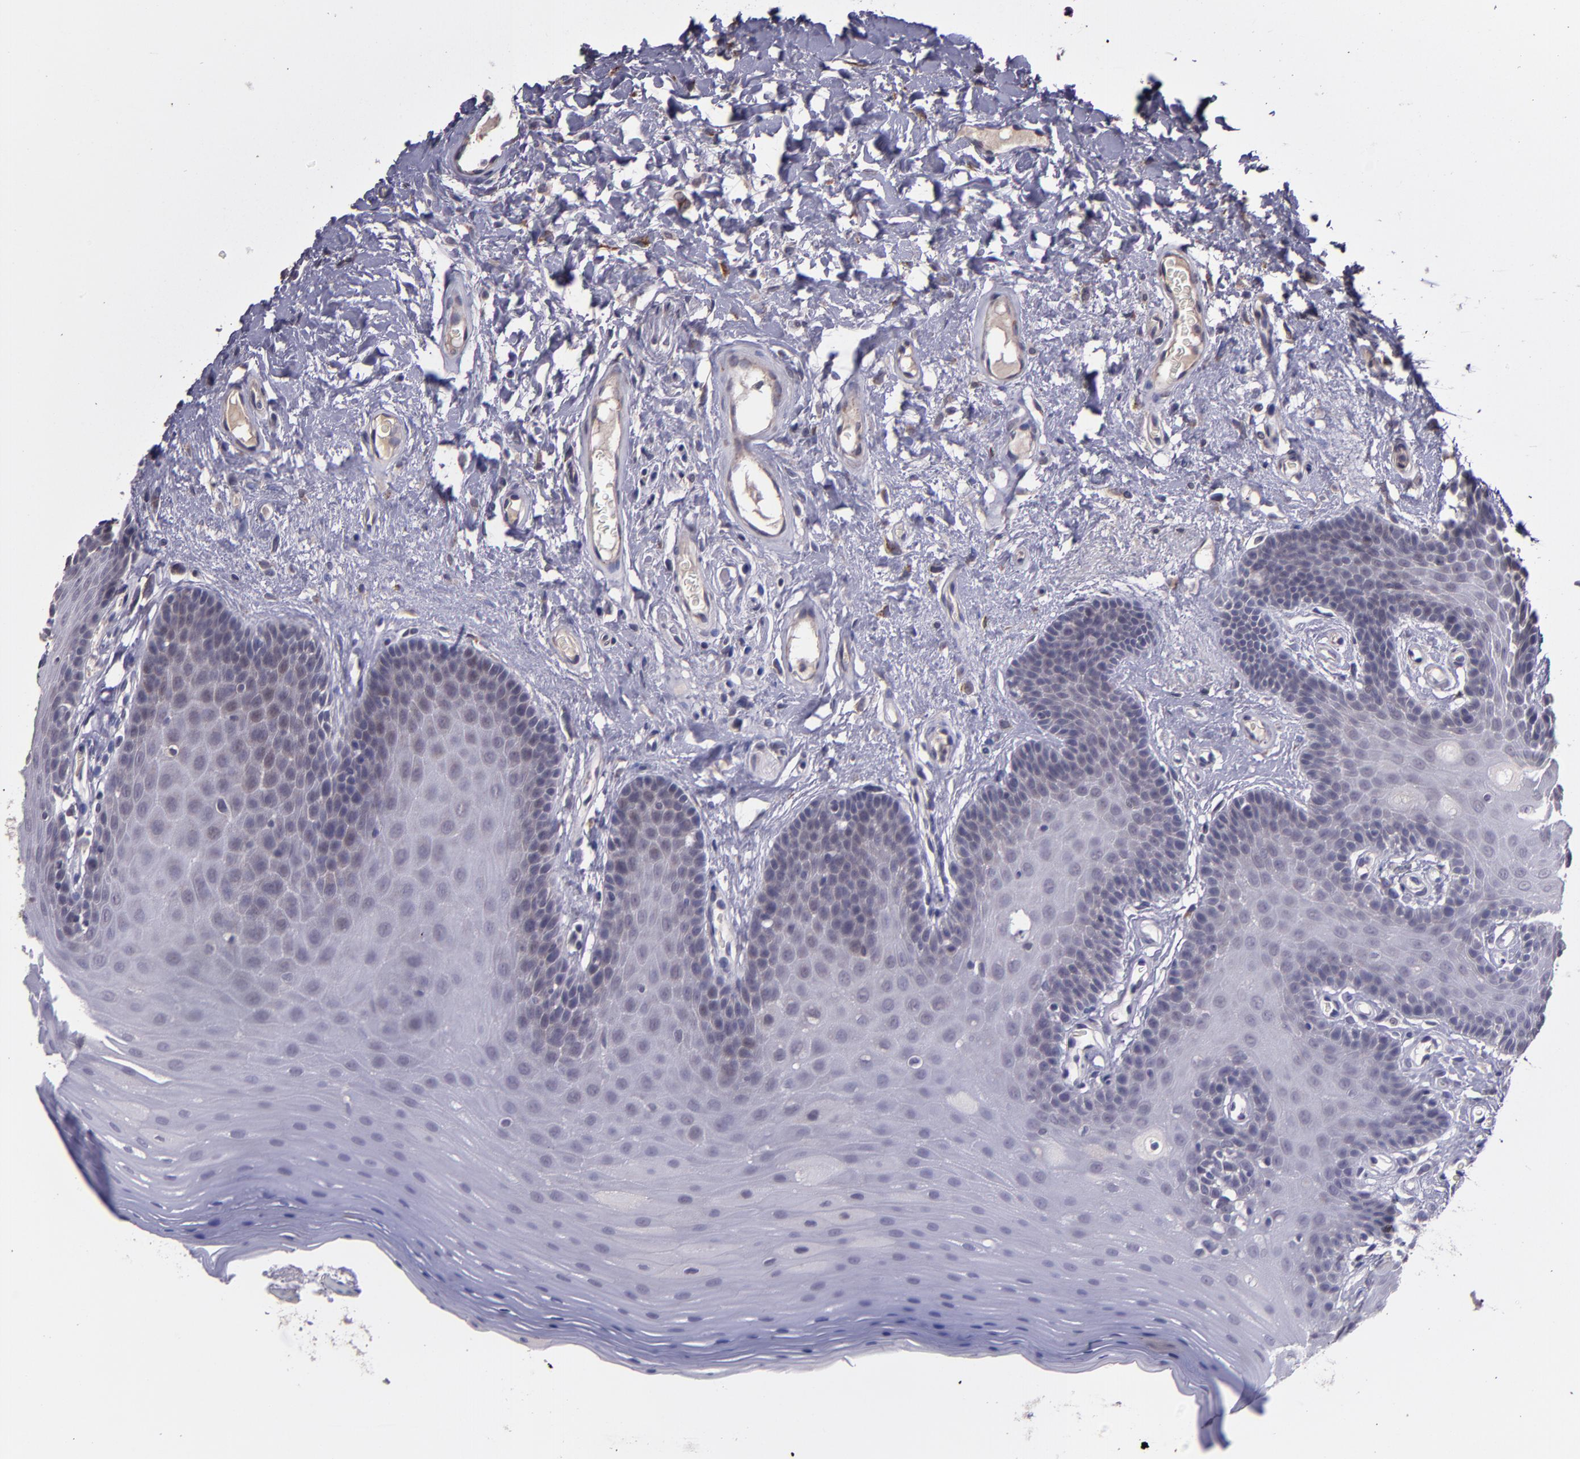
{"staining": {"intensity": "negative", "quantity": "none", "location": "none"}, "tissue": "oral mucosa", "cell_type": "Squamous epithelial cells", "image_type": "normal", "snomed": [{"axis": "morphology", "description": "Normal tissue, NOS"}, {"axis": "morphology", "description": "Squamous cell carcinoma, NOS"}, {"axis": "topography", "description": "Skeletal muscle"}, {"axis": "topography", "description": "Oral tissue"}, {"axis": "topography", "description": "Head-Neck"}], "caption": "This micrograph is of unremarkable oral mucosa stained with immunohistochemistry (IHC) to label a protein in brown with the nuclei are counter-stained blue. There is no expression in squamous epithelial cells.", "gene": "TAF7L", "patient": {"sex": "male", "age": 71}}